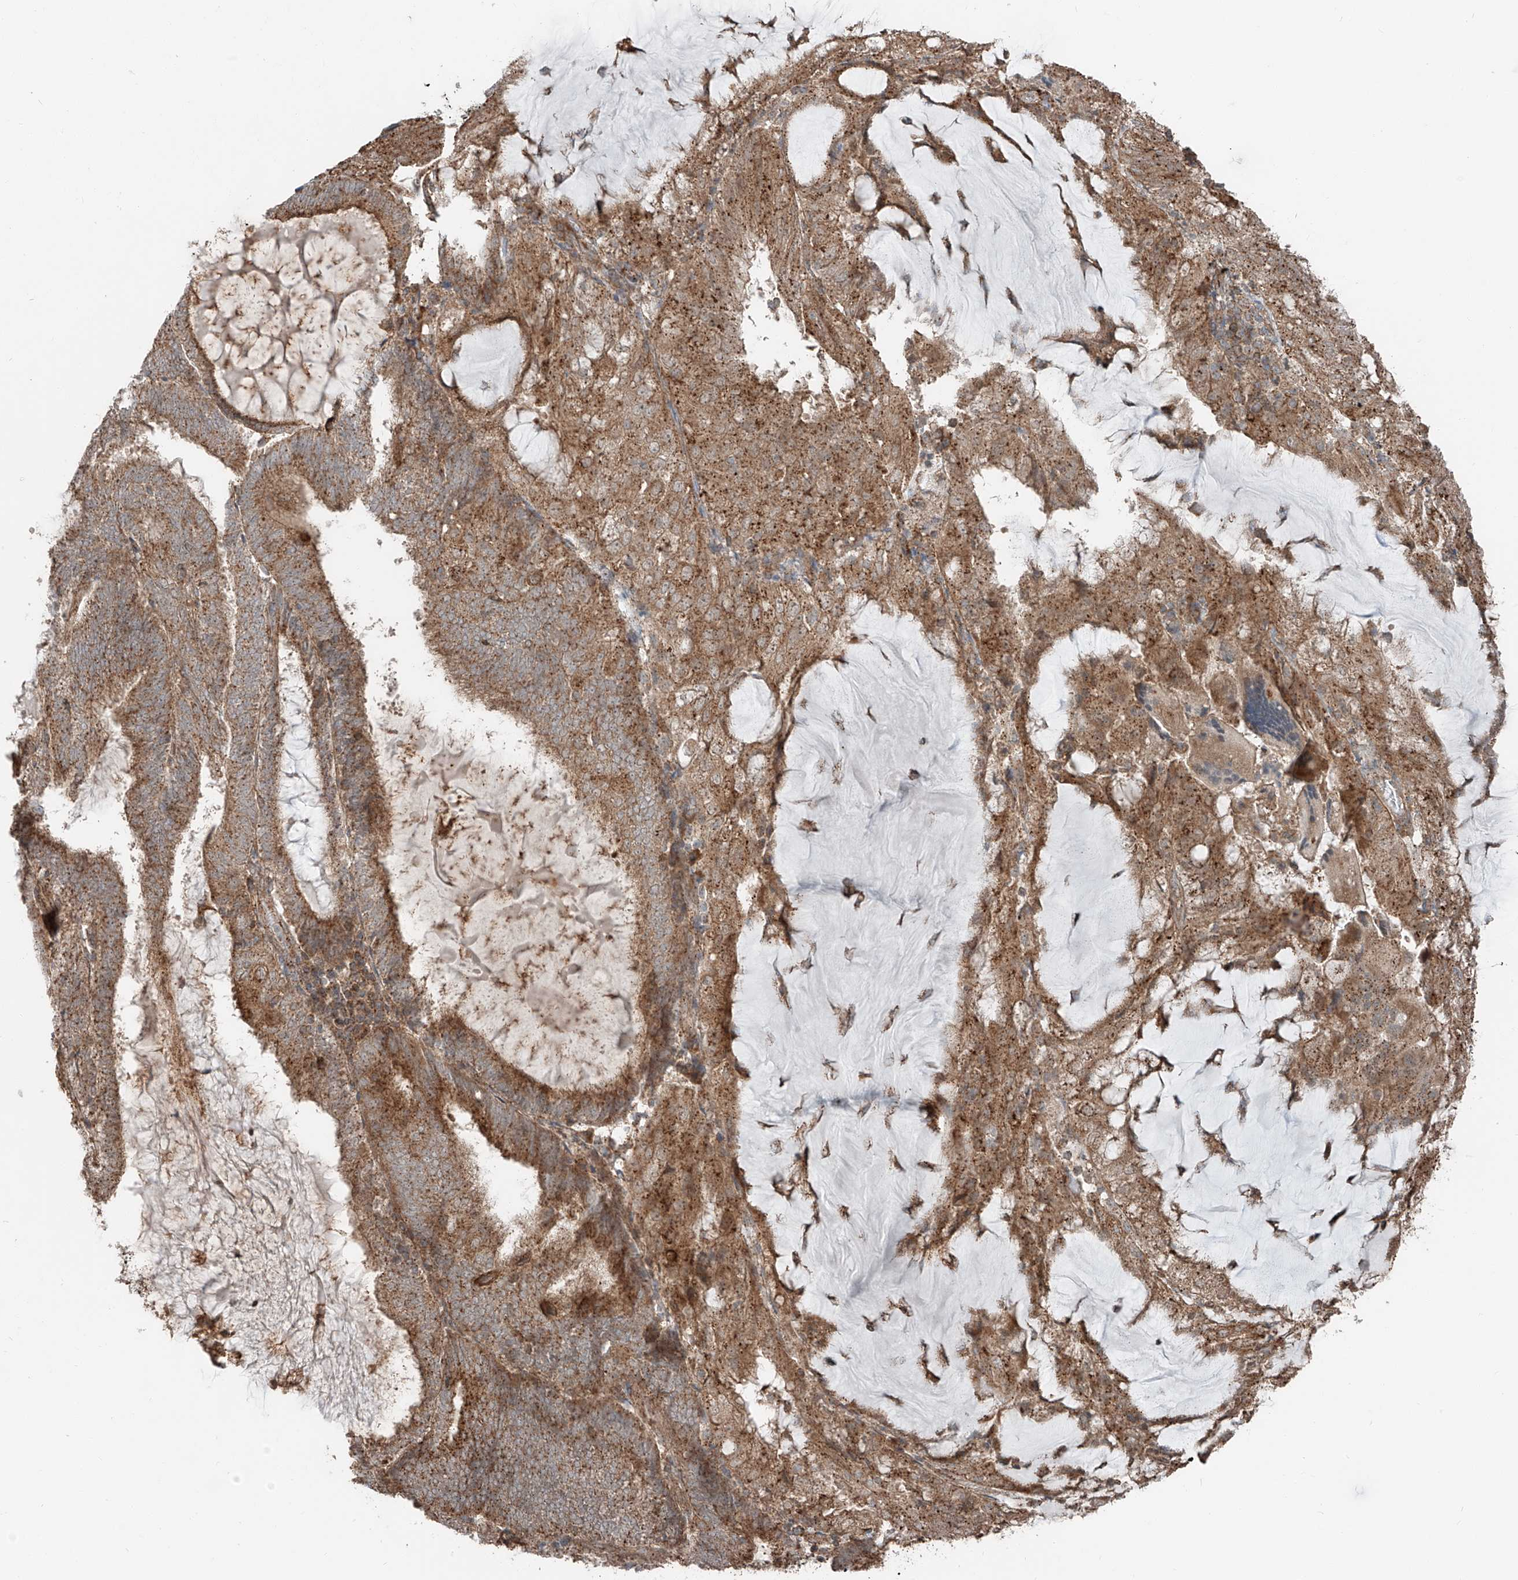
{"staining": {"intensity": "moderate", "quantity": ">75%", "location": "cytoplasmic/membranous"}, "tissue": "endometrial cancer", "cell_type": "Tumor cells", "image_type": "cancer", "snomed": [{"axis": "morphology", "description": "Adenocarcinoma, NOS"}, {"axis": "topography", "description": "Endometrium"}], "caption": "Endometrial cancer tissue demonstrates moderate cytoplasmic/membranous staining in about >75% of tumor cells Using DAB (brown) and hematoxylin (blue) stains, captured at high magnification using brightfield microscopy.", "gene": "CEP162", "patient": {"sex": "female", "age": 81}}